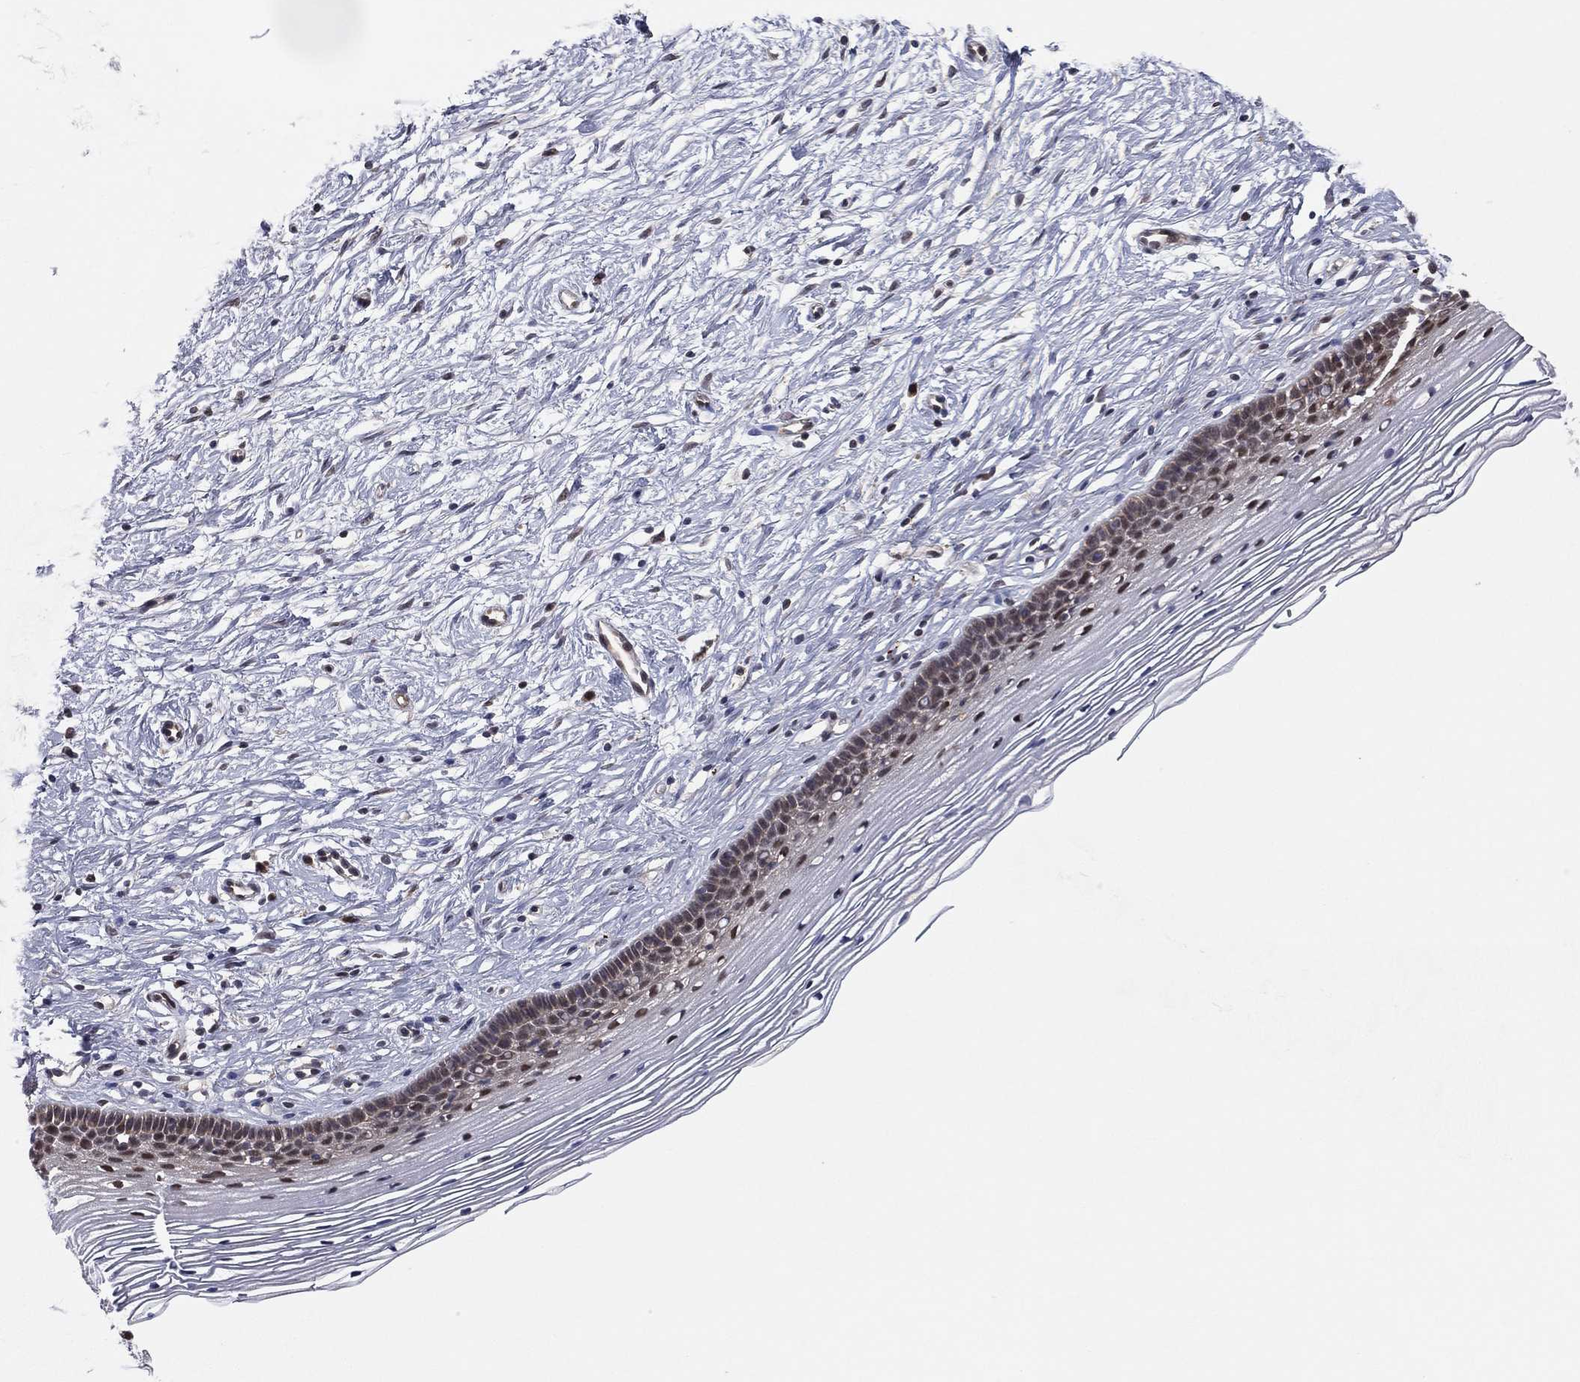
{"staining": {"intensity": "negative", "quantity": "none", "location": "none"}, "tissue": "cervix", "cell_type": "Glandular cells", "image_type": "normal", "snomed": [{"axis": "morphology", "description": "Normal tissue, NOS"}, {"axis": "topography", "description": "Cervix"}], "caption": "An image of cervix stained for a protein demonstrates no brown staining in glandular cells. Nuclei are stained in blue.", "gene": "ICOSLG", "patient": {"sex": "female", "age": 39}}